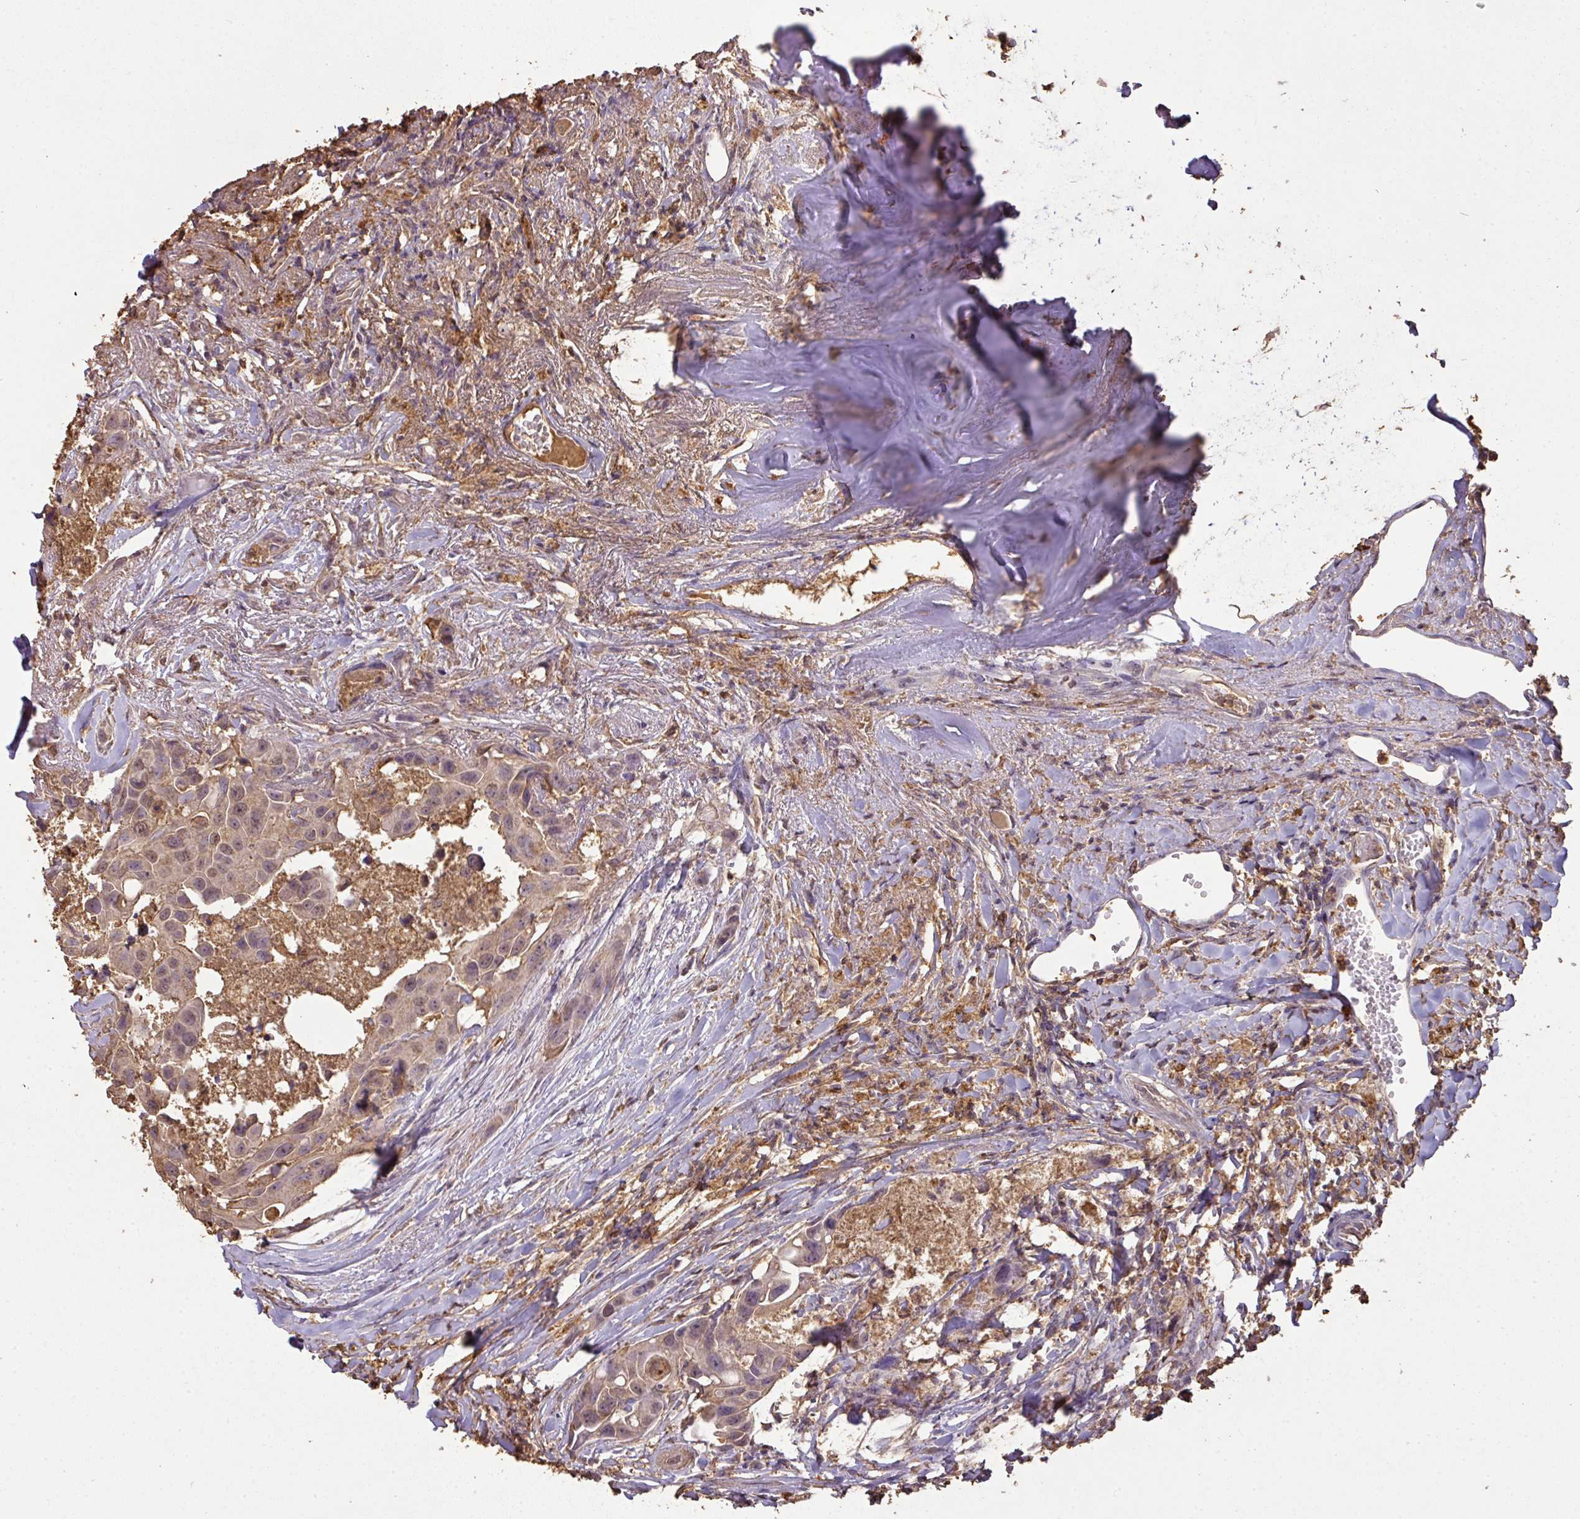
{"staining": {"intensity": "weak", "quantity": ">75%", "location": "cytoplasmic/membranous,nuclear"}, "tissue": "head and neck cancer", "cell_type": "Tumor cells", "image_type": "cancer", "snomed": [{"axis": "morphology", "description": "Adenocarcinoma, NOS"}, {"axis": "morphology", "description": "Adenocarcinoma, metastatic, NOS"}, {"axis": "topography", "description": "Head-Neck"}], "caption": "Immunohistochemical staining of head and neck cancer (adenocarcinoma) demonstrates low levels of weak cytoplasmic/membranous and nuclear positivity in about >75% of tumor cells.", "gene": "ATAT1", "patient": {"sex": "male", "age": 75}}